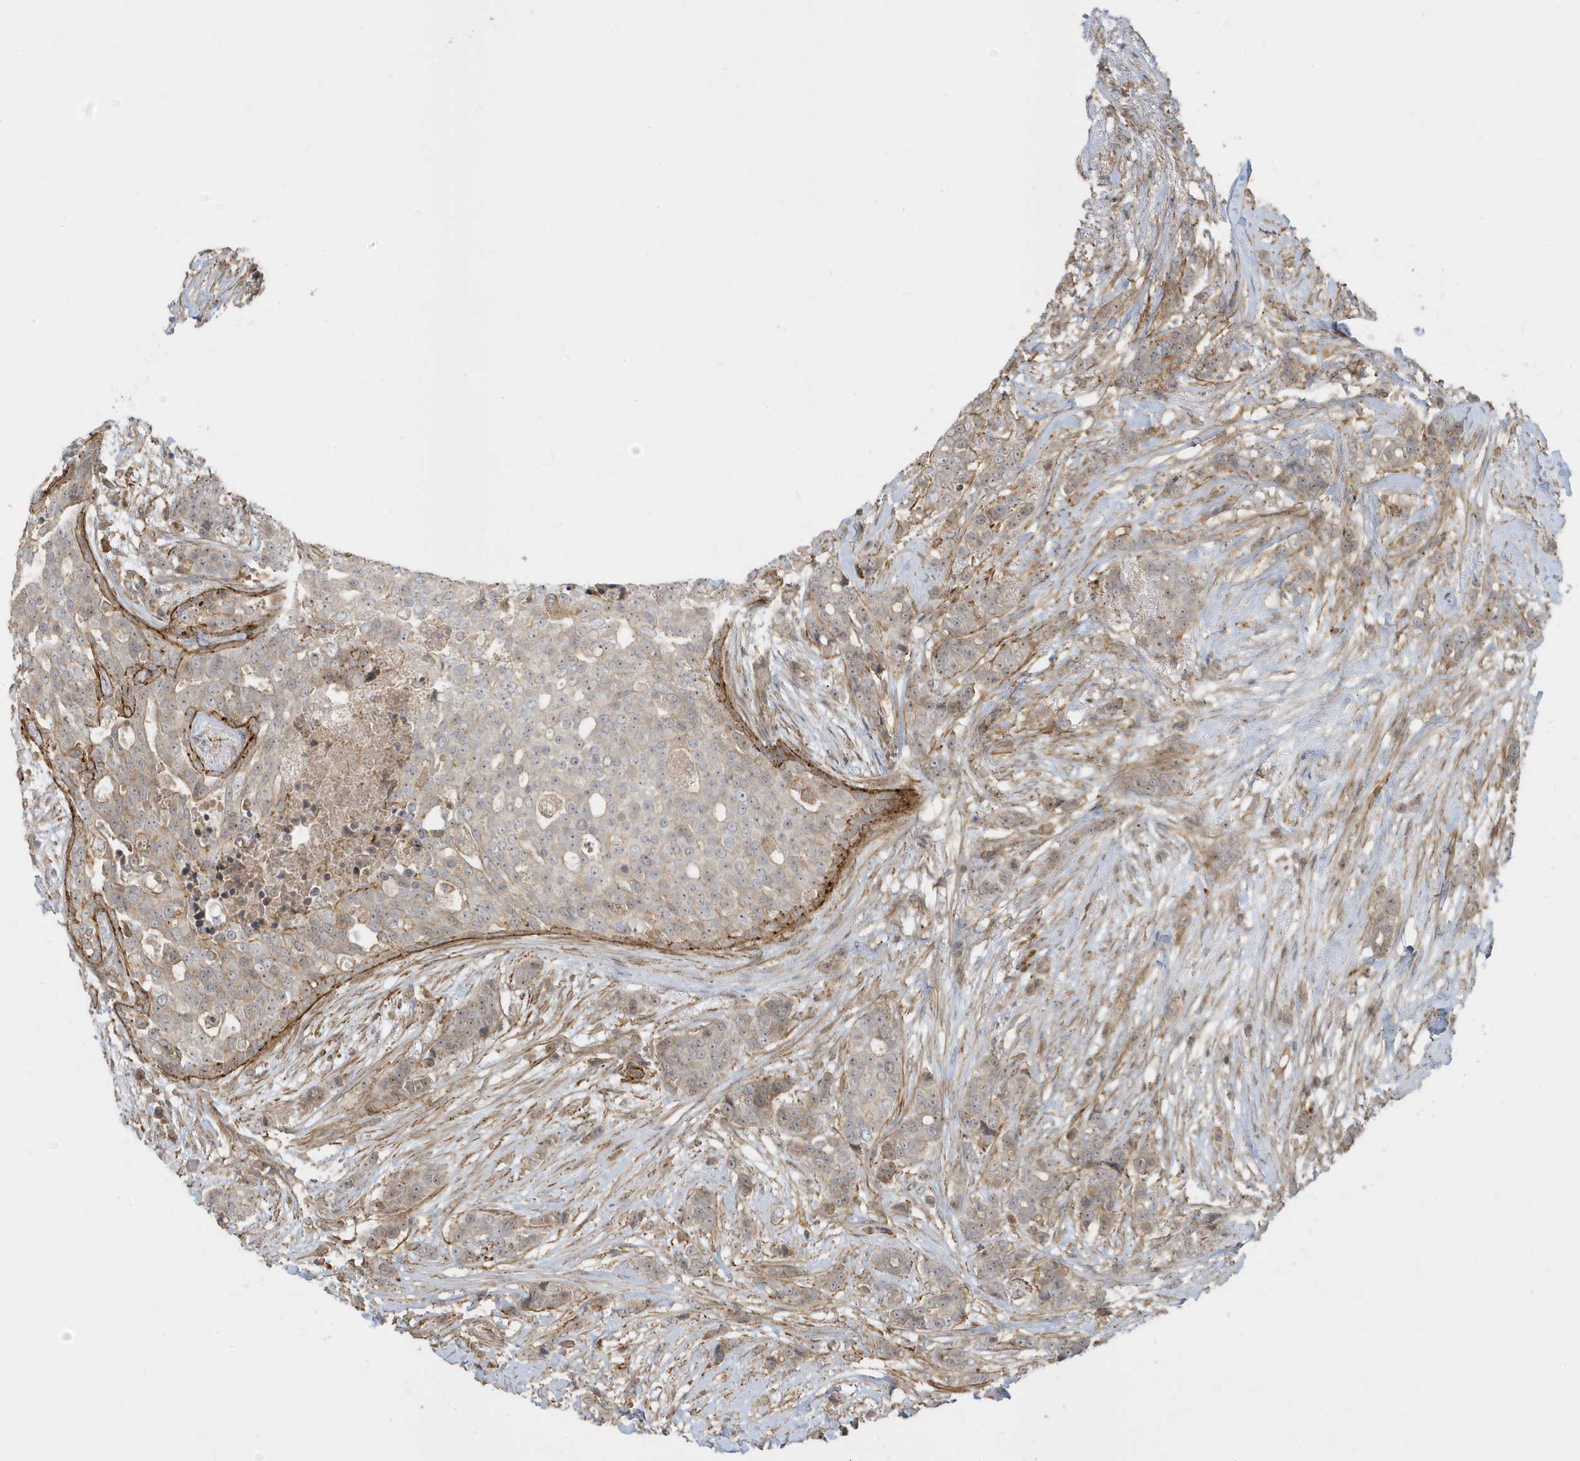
{"staining": {"intensity": "weak", "quantity": "25%-75%", "location": "cytoplasmic/membranous,nuclear"}, "tissue": "breast cancer", "cell_type": "Tumor cells", "image_type": "cancer", "snomed": [{"axis": "morphology", "description": "Lobular carcinoma"}, {"axis": "topography", "description": "Breast"}], "caption": "IHC histopathology image of neoplastic tissue: breast cancer (lobular carcinoma) stained using immunohistochemistry (IHC) reveals low levels of weak protein expression localized specifically in the cytoplasmic/membranous and nuclear of tumor cells, appearing as a cytoplasmic/membranous and nuclear brown color.", "gene": "ZBTB8A", "patient": {"sex": "female", "age": 51}}